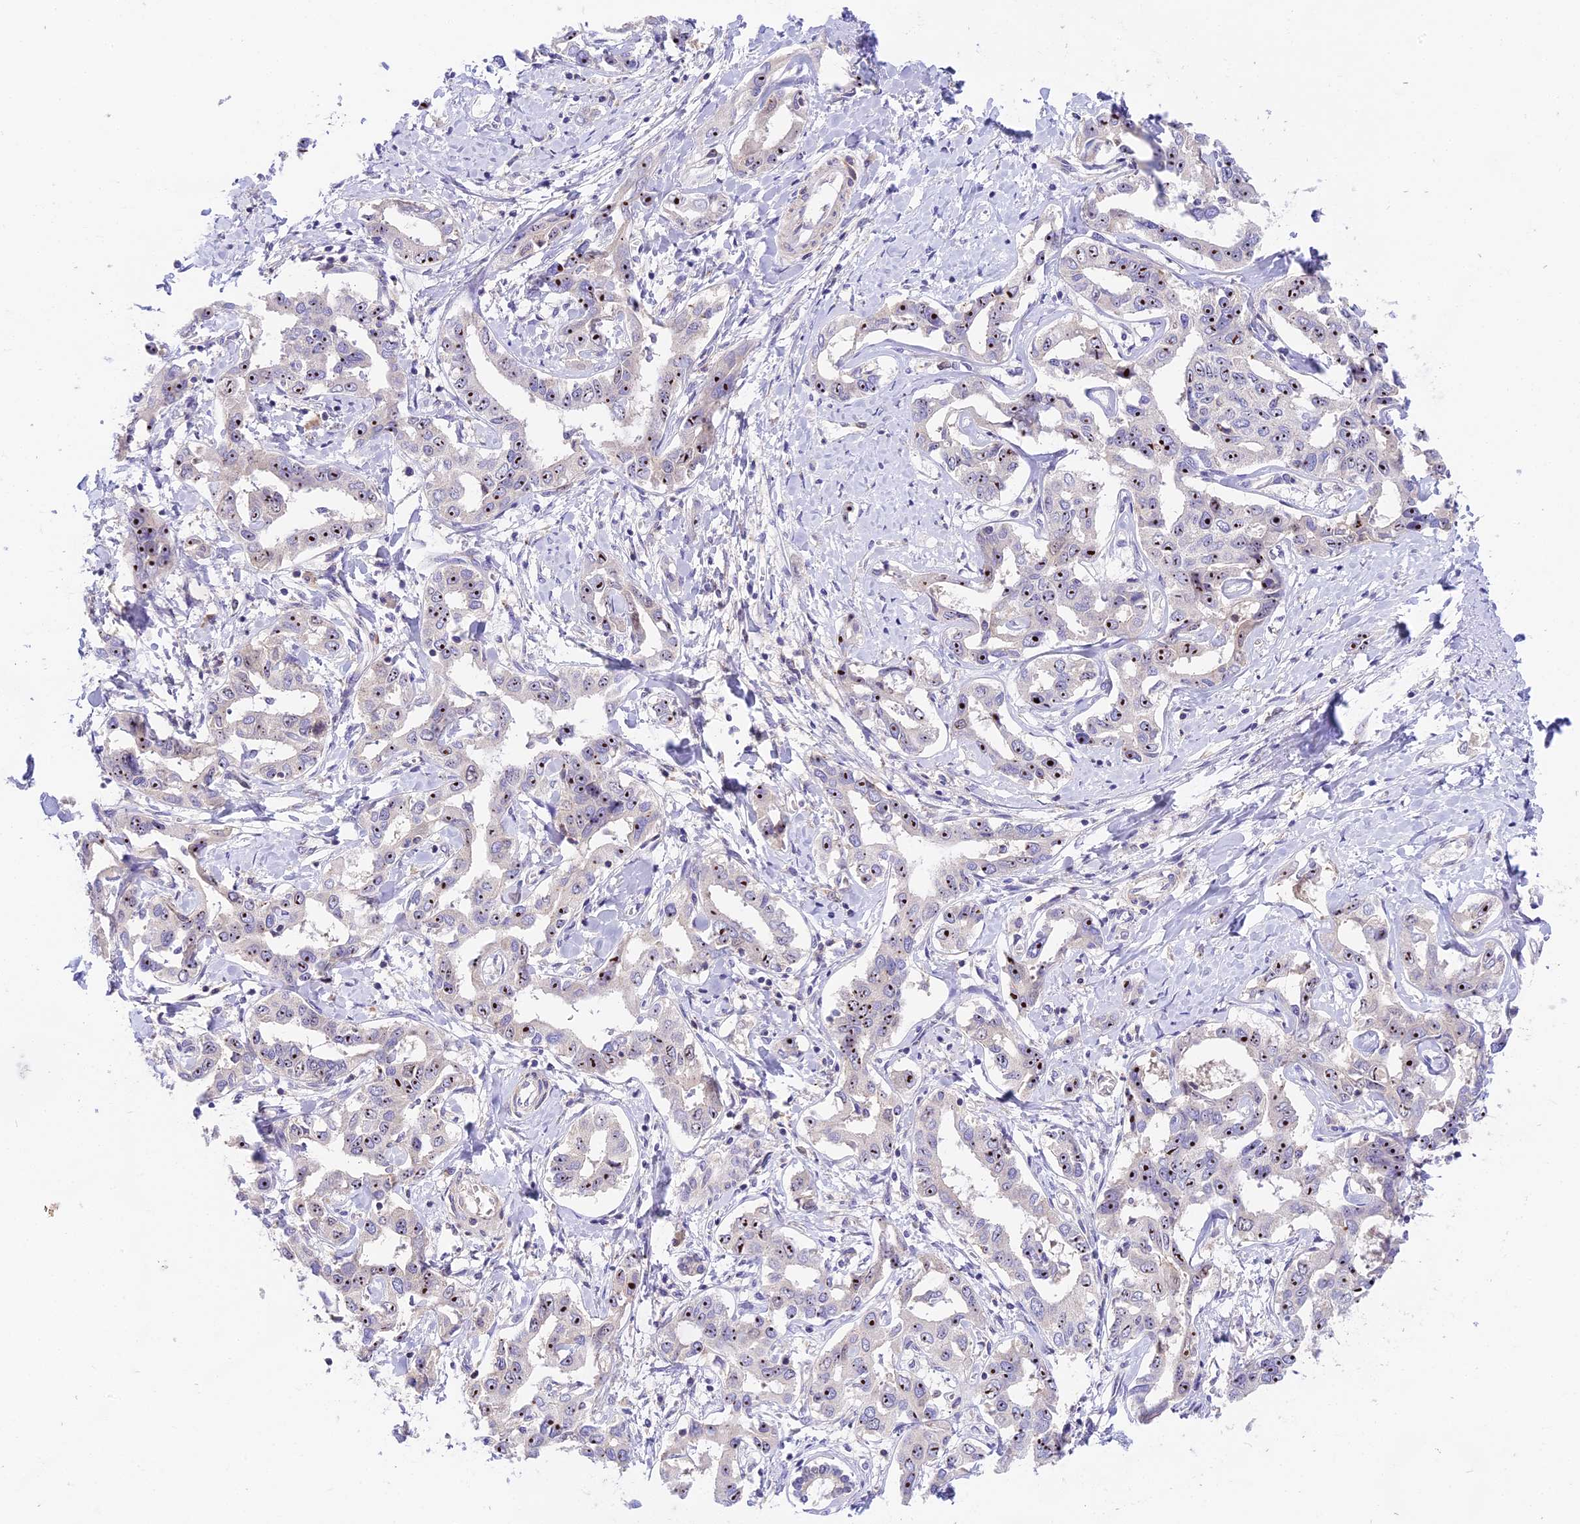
{"staining": {"intensity": "moderate", "quantity": ">75%", "location": "nuclear"}, "tissue": "liver cancer", "cell_type": "Tumor cells", "image_type": "cancer", "snomed": [{"axis": "morphology", "description": "Cholangiocarcinoma"}, {"axis": "topography", "description": "Liver"}], "caption": "Immunohistochemistry micrograph of human cholangiocarcinoma (liver) stained for a protein (brown), which demonstrates medium levels of moderate nuclear expression in about >75% of tumor cells.", "gene": "RAD51", "patient": {"sex": "male", "age": 59}}